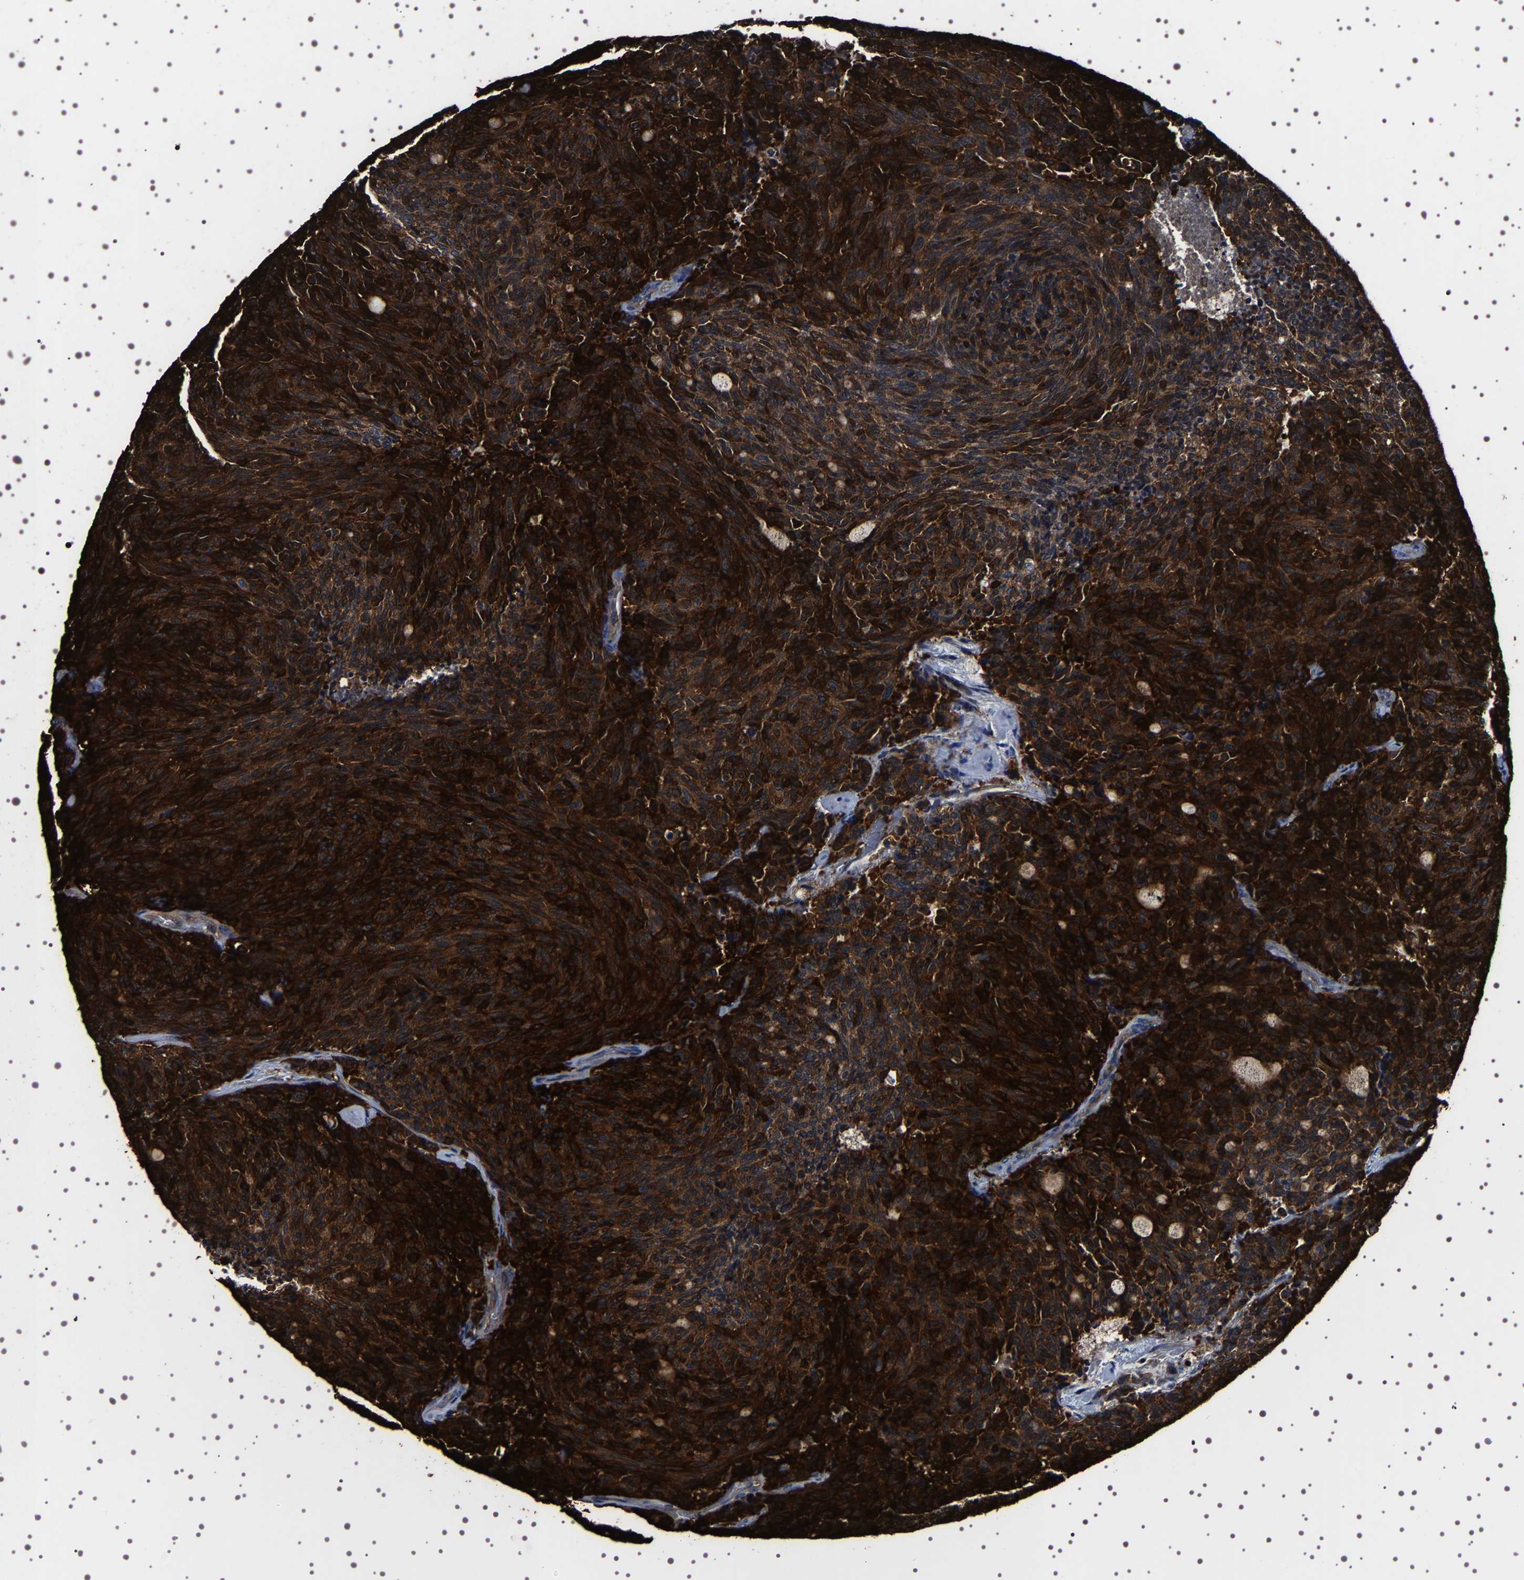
{"staining": {"intensity": "strong", "quantity": ">75%", "location": "cytoplasmic/membranous,nuclear"}, "tissue": "carcinoid", "cell_type": "Tumor cells", "image_type": "cancer", "snomed": [{"axis": "morphology", "description": "Carcinoid, malignant, NOS"}, {"axis": "topography", "description": "Pancreas"}], "caption": "A high amount of strong cytoplasmic/membranous and nuclear expression is appreciated in approximately >75% of tumor cells in carcinoid tissue. The staining was performed using DAB to visualize the protein expression in brown, while the nuclei were stained in blue with hematoxylin (Magnification: 20x).", "gene": "WDR1", "patient": {"sex": "female", "age": 54}}